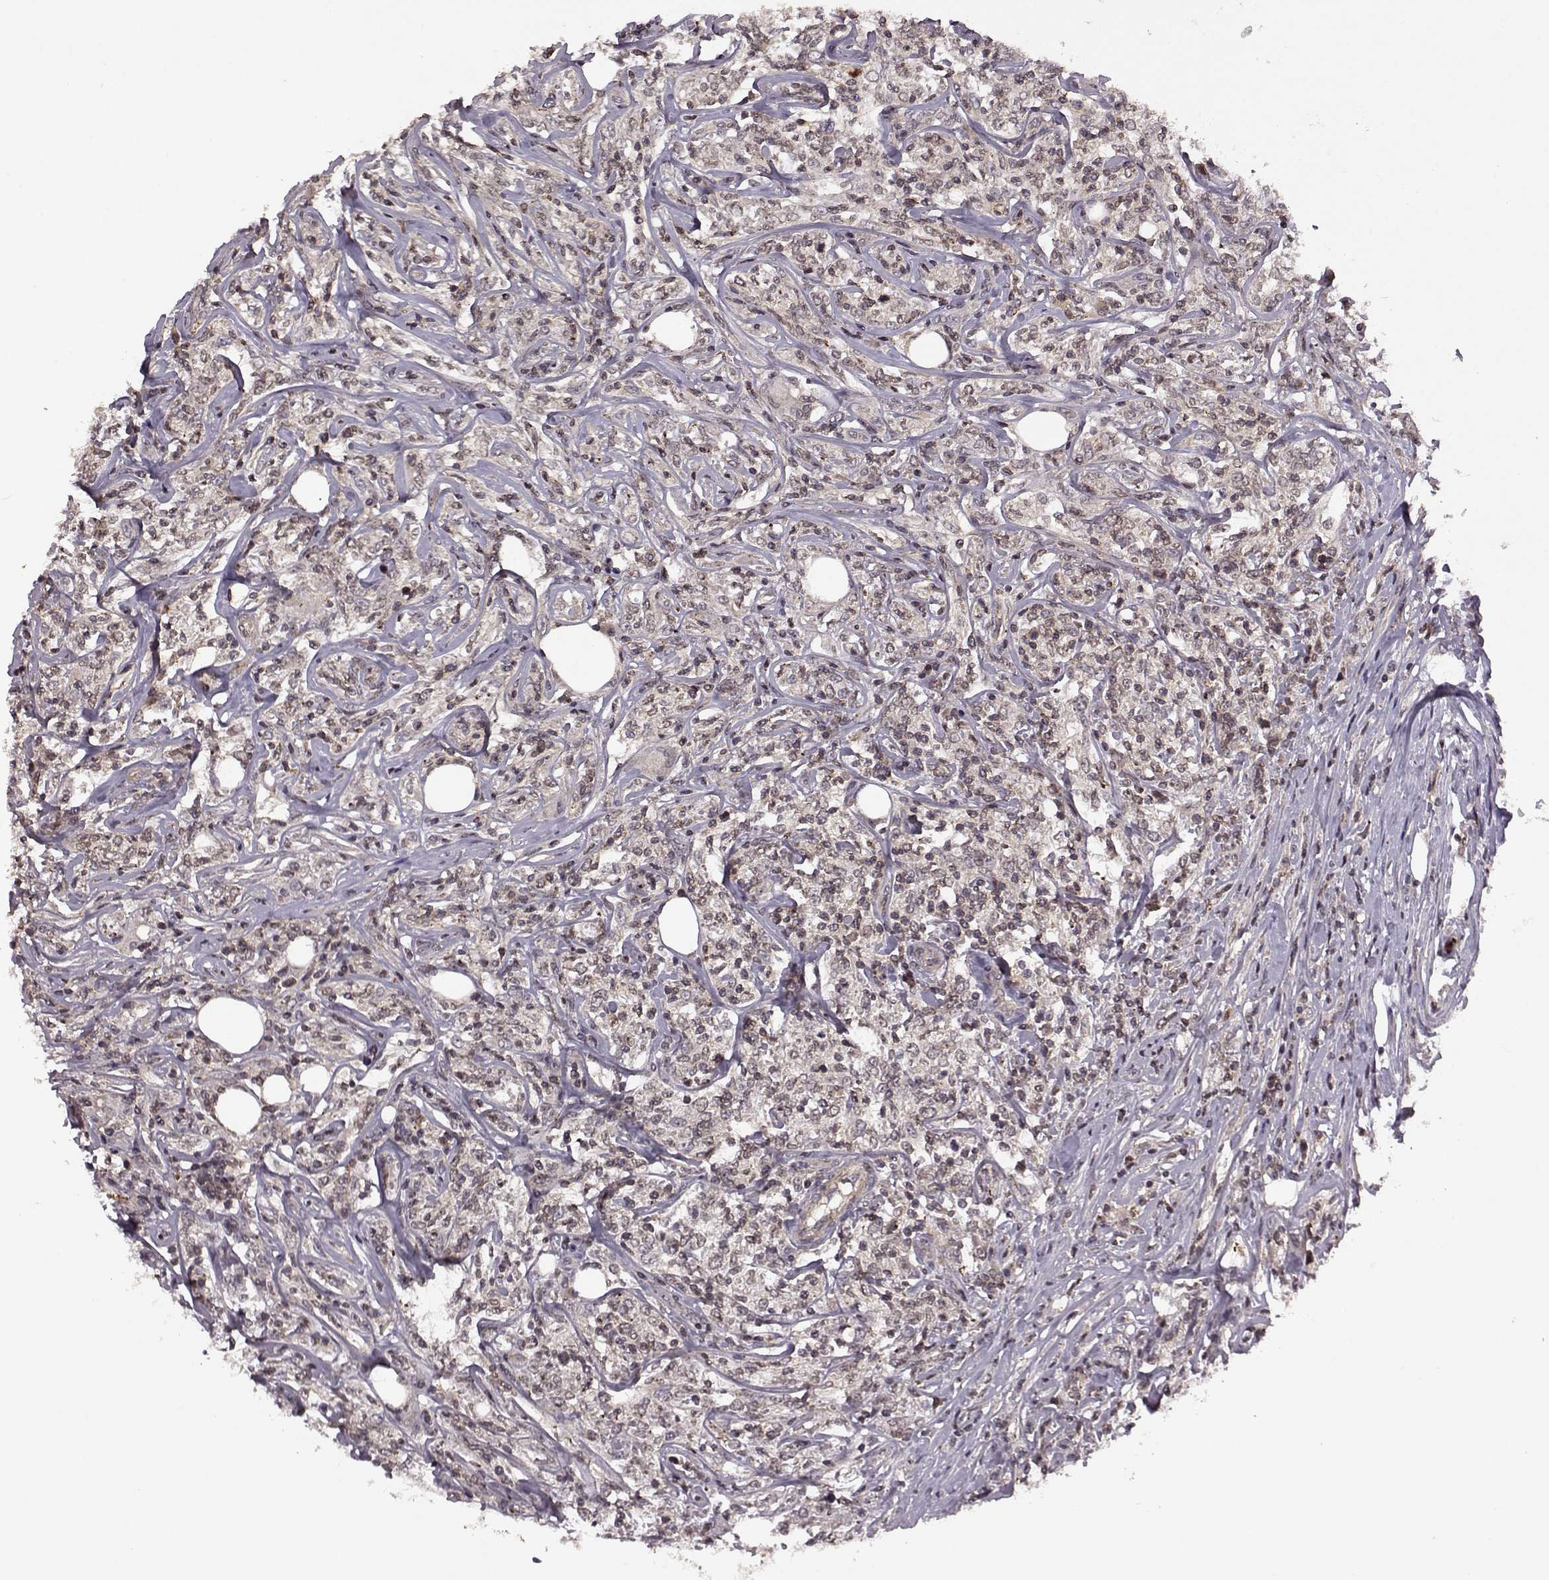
{"staining": {"intensity": "negative", "quantity": "none", "location": "none"}, "tissue": "lymphoma", "cell_type": "Tumor cells", "image_type": "cancer", "snomed": [{"axis": "morphology", "description": "Malignant lymphoma, non-Hodgkin's type, High grade"}, {"axis": "topography", "description": "Lymph node"}], "caption": "Immunohistochemistry (IHC) histopathology image of neoplastic tissue: human malignant lymphoma, non-Hodgkin's type (high-grade) stained with DAB (3,3'-diaminobenzidine) reveals no significant protein positivity in tumor cells.", "gene": "TRMU", "patient": {"sex": "female", "age": 84}}